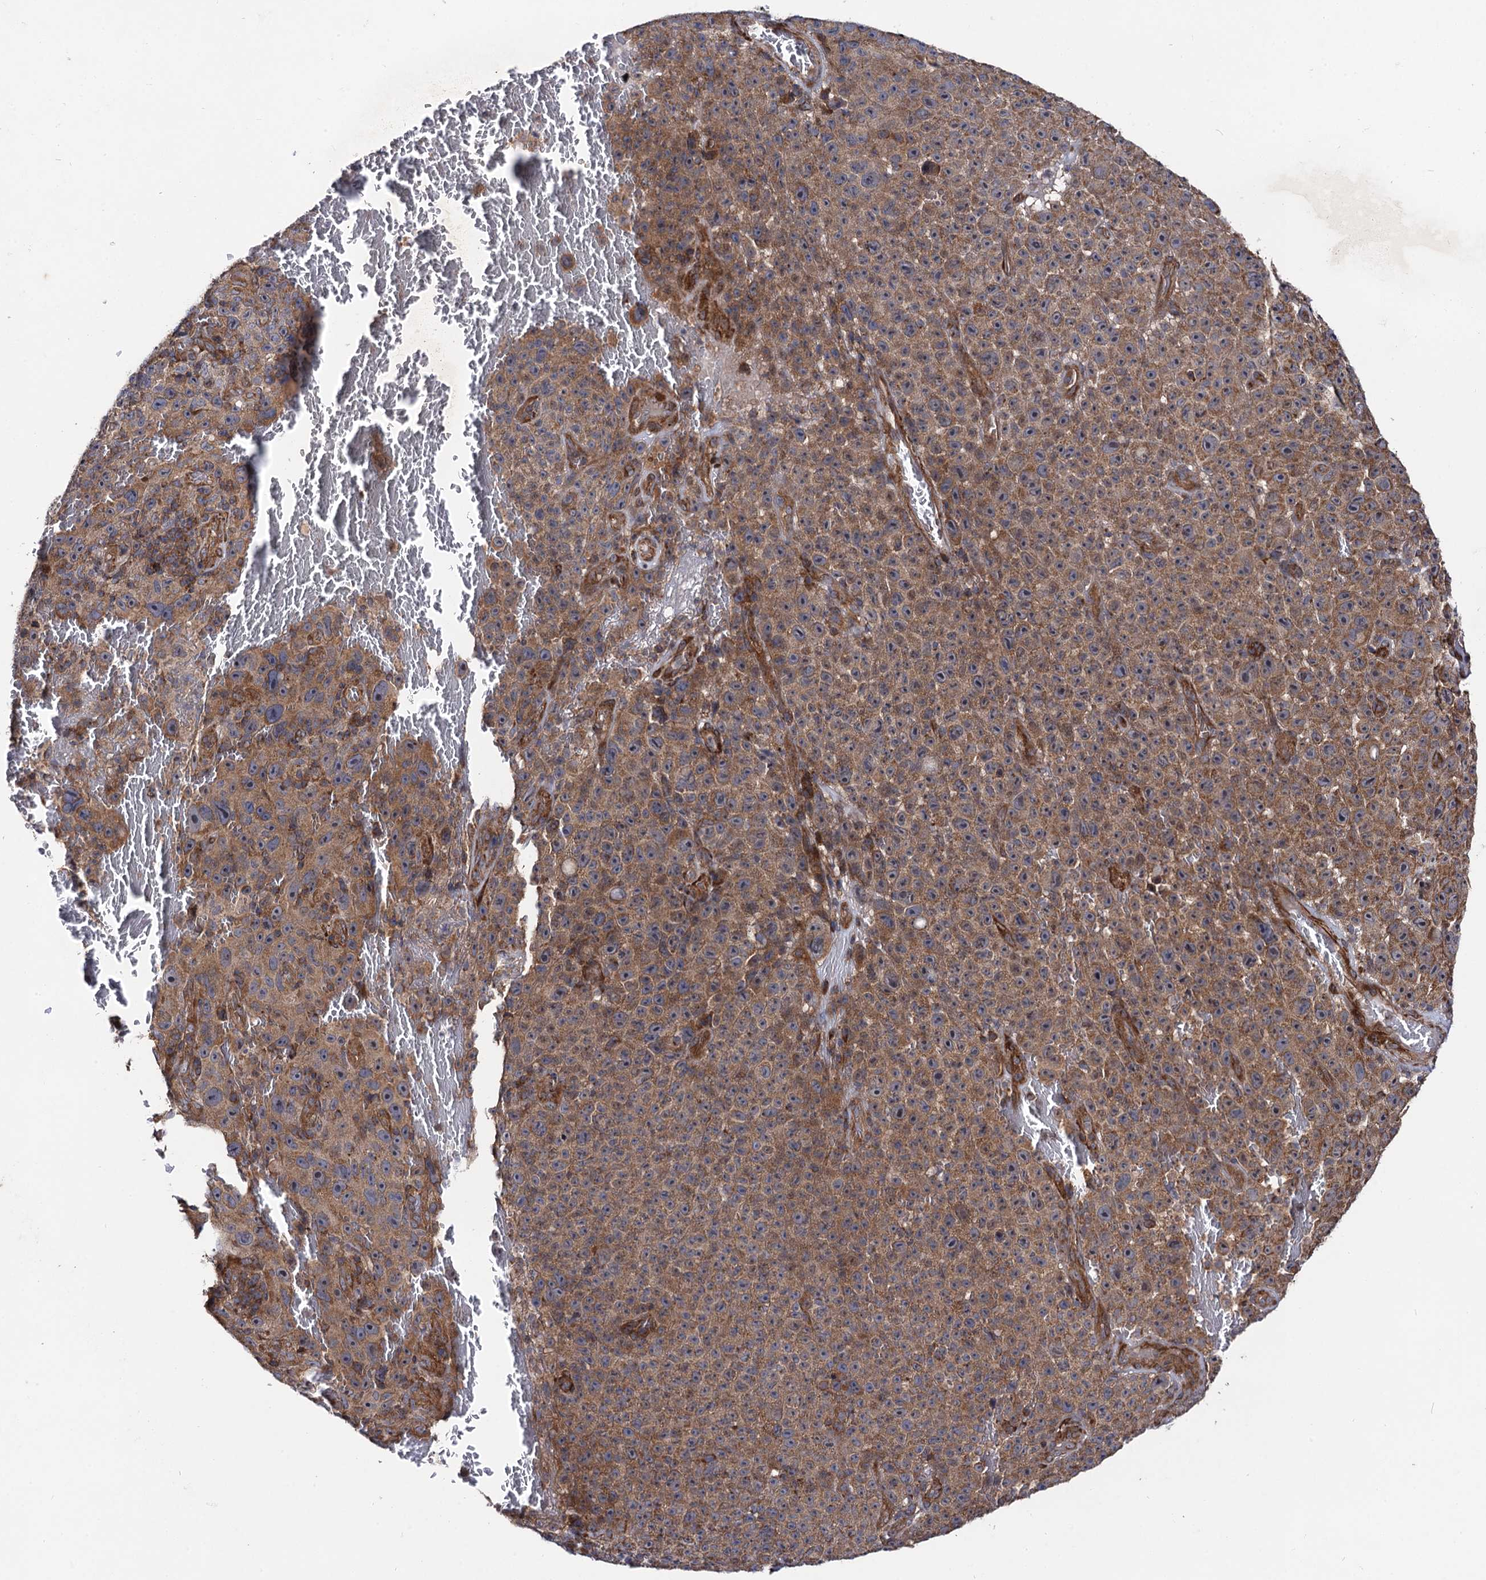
{"staining": {"intensity": "moderate", "quantity": ">75%", "location": "cytoplasmic/membranous"}, "tissue": "melanoma", "cell_type": "Tumor cells", "image_type": "cancer", "snomed": [{"axis": "morphology", "description": "Malignant melanoma, NOS"}, {"axis": "topography", "description": "Skin"}], "caption": "Melanoma stained for a protein exhibits moderate cytoplasmic/membranous positivity in tumor cells. (IHC, brightfield microscopy, high magnification).", "gene": "DYDC1", "patient": {"sex": "female", "age": 82}}